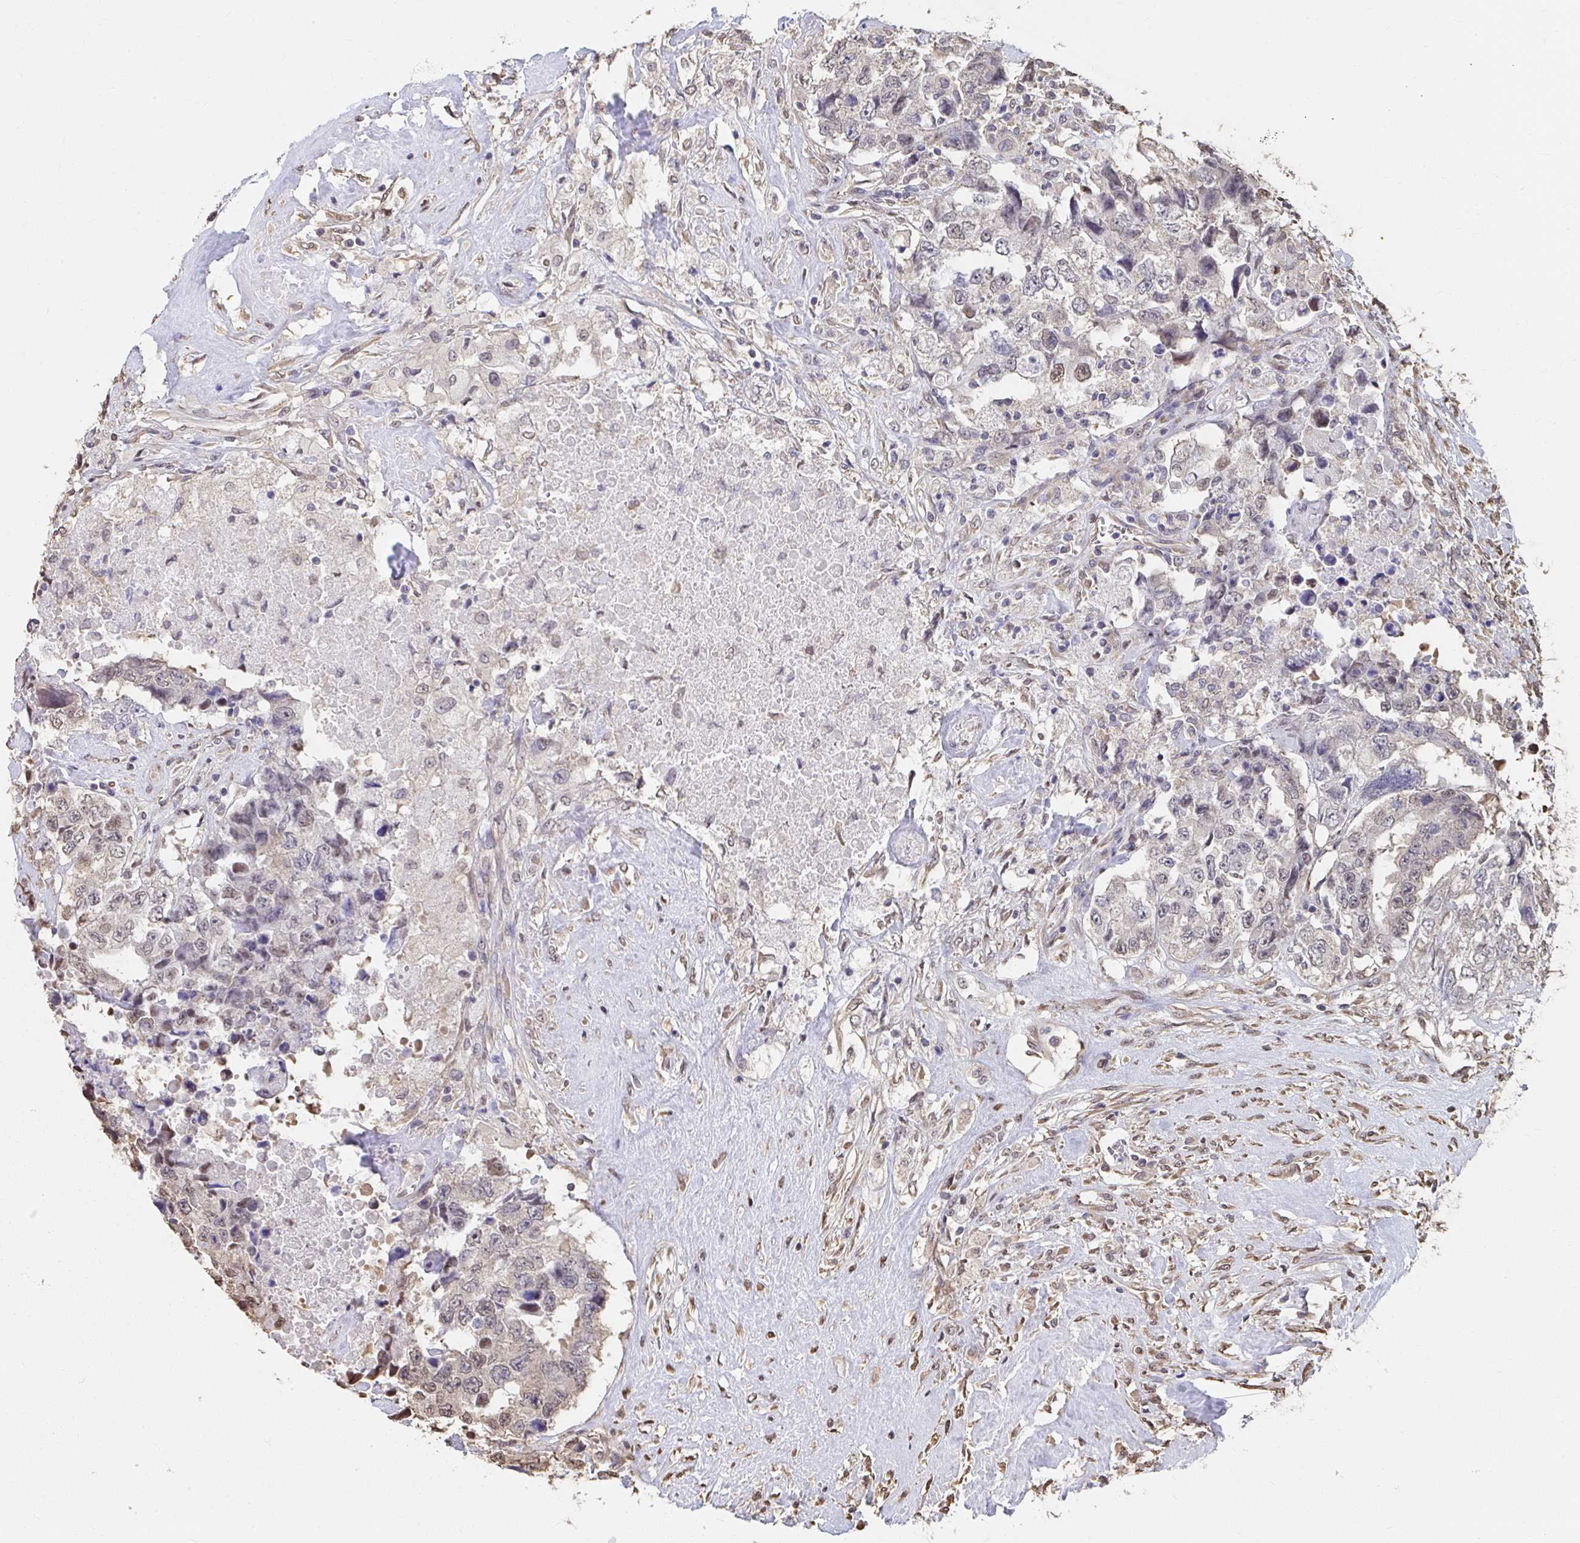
{"staining": {"intensity": "negative", "quantity": "none", "location": "none"}, "tissue": "testis cancer", "cell_type": "Tumor cells", "image_type": "cancer", "snomed": [{"axis": "morphology", "description": "Carcinoma, Embryonal, NOS"}, {"axis": "topography", "description": "Testis"}], "caption": "A high-resolution photomicrograph shows IHC staining of testis cancer (embryonal carcinoma), which demonstrates no significant staining in tumor cells.", "gene": "SYNCRIP", "patient": {"sex": "male", "age": 24}}